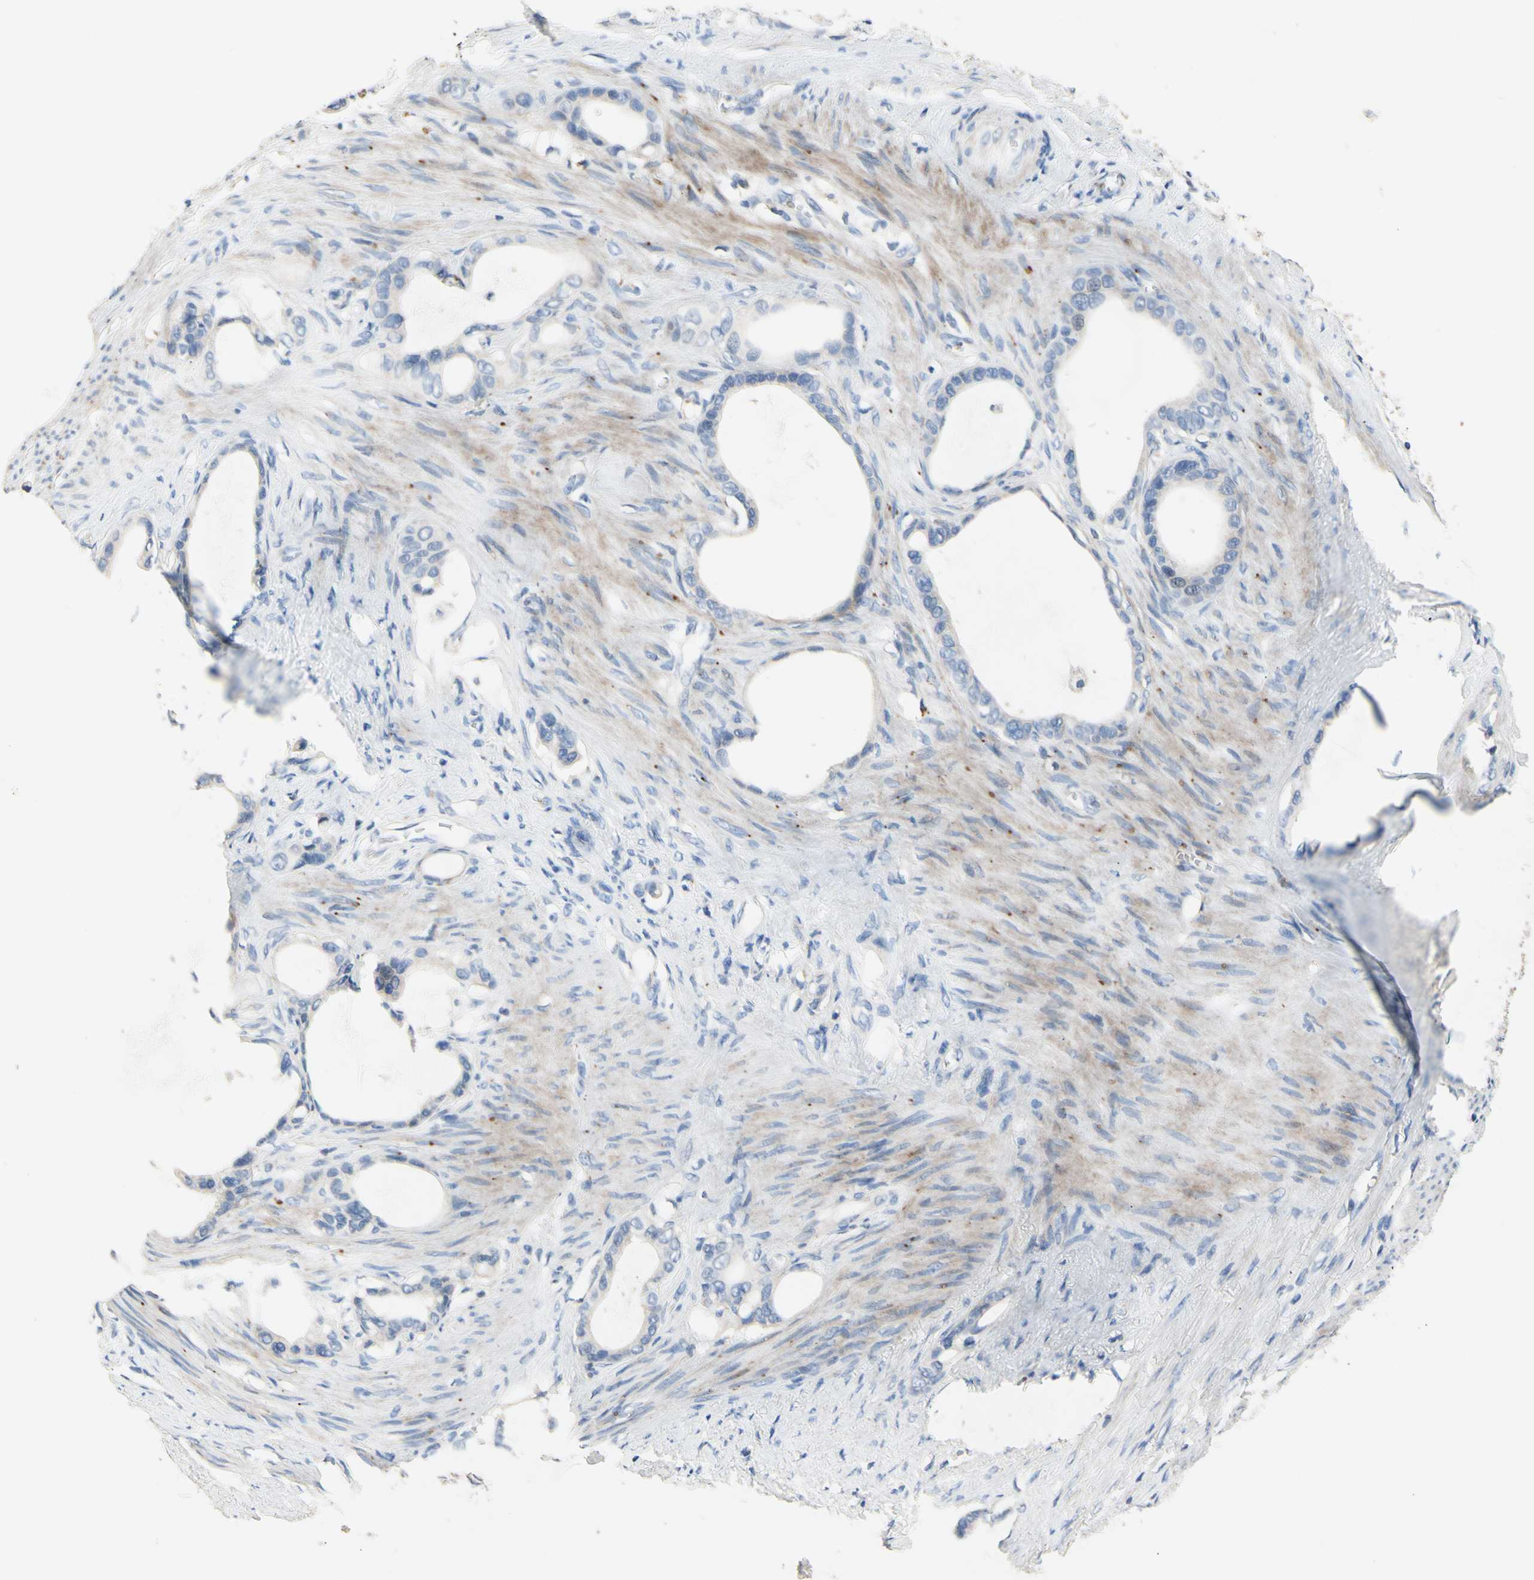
{"staining": {"intensity": "negative", "quantity": "none", "location": "none"}, "tissue": "stomach cancer", "cell_type": "Tumor cells", "image_type": "cancer", "snomed": [{"axis": "morphology", "description": "Adenocarcinoma, NOS"}, {"axis": "topography", "description": "Stomach"}], "caption": "Immunohistochemical staining of adenocarcinoma (stomach) reveals no significant staining in tumor cells. The staining is performed using DAB brown chromogen with nuclei counter-stained in using hematoxylin.", "gene": "CDON", "patient": {"sex": "female", "age": 75}}